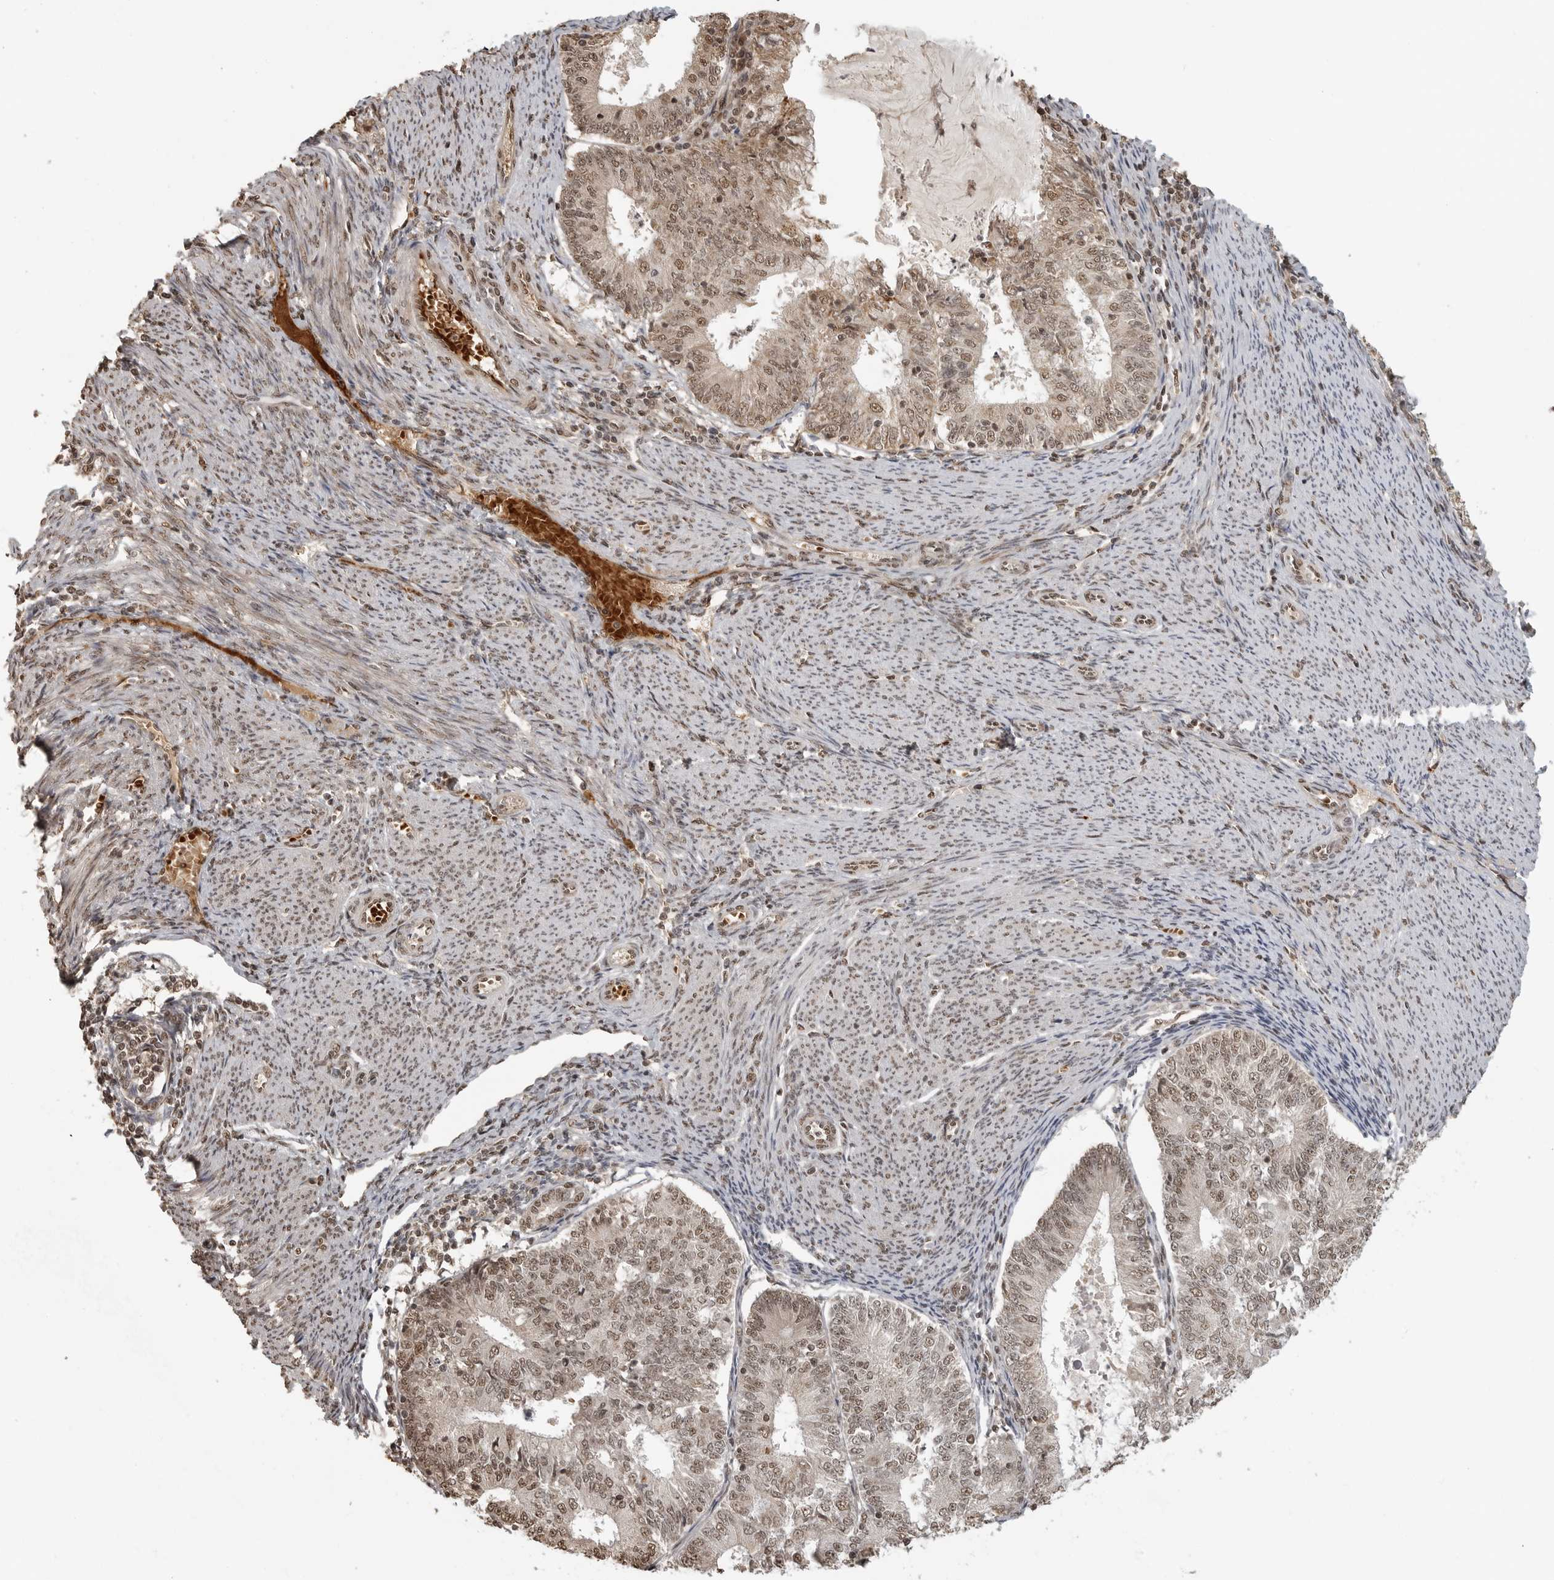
{"staining": {"intensity": "moderate", "quantity": ">75%", "location": "nuclear"}, "tissue": "endometrial cancer", "cell_type": "Tumor cells", "image_type": "cancer", "snomed": [{"axis": "morphology", "description": "Adenocarcinoma, NOS"}, {"axis": "topography", "description": "Endometrium"}], "caption": "A brown stain labels moderate nuclear staining of a protein in human adenocarcinoma (endometrial) tumor cells. The protein of interest is shown in brown color, while the nuclei are stained blue.", "gene": "CLOCK", "patient": {"sex": "female", "age": 57}}